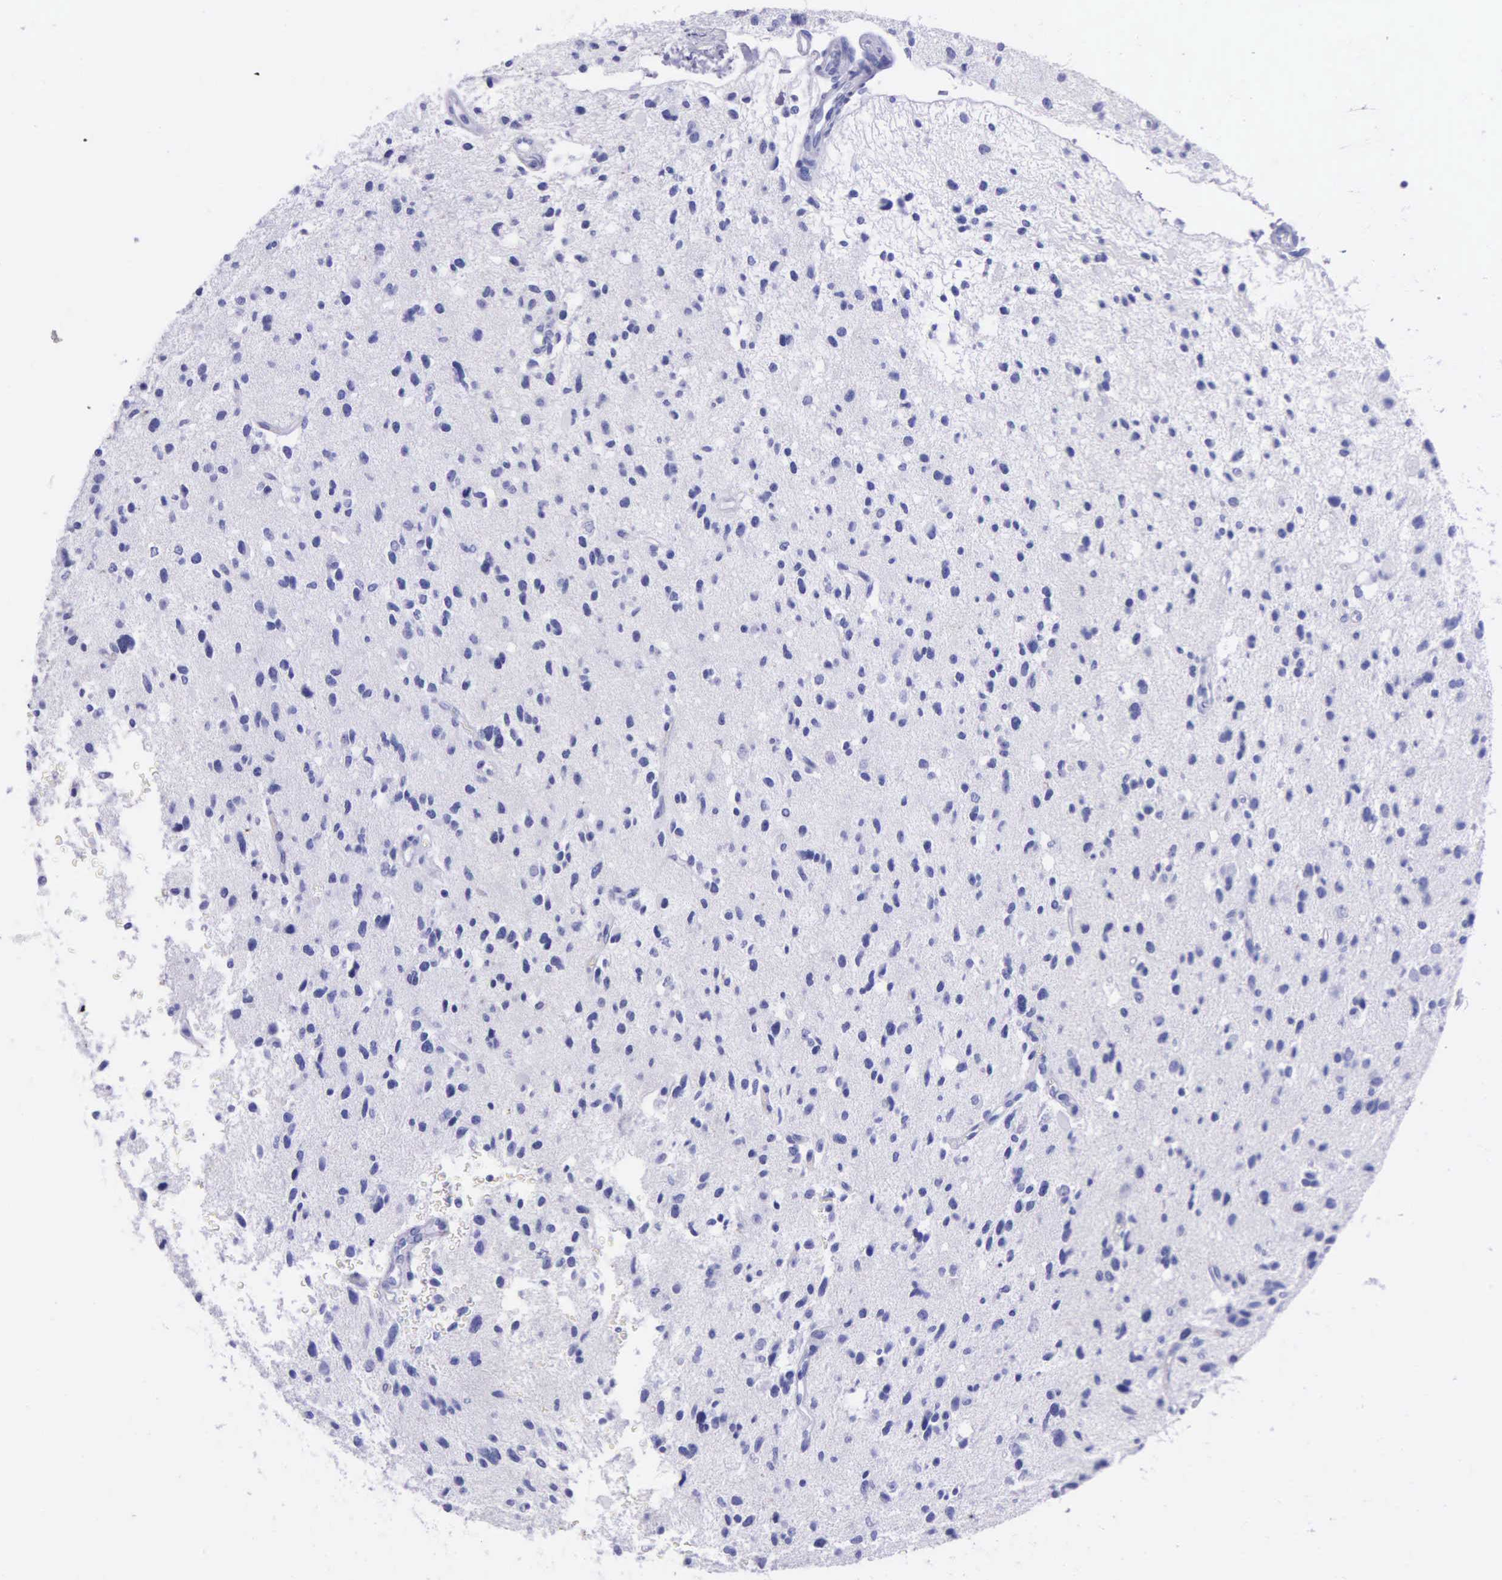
{"staining": {"intensity": "negative", "quantity": "none", "location": "none"}, "tissue": "glioma", "cell_type": "Tumor cells", "image_type": "cancer", "snomed": [{"axis": "morphology", "description": "Glioma, malignant, Low grade"}, {"axis": "topography", "description": "Brain"}], "caption": "This is an immunohistochemistry micrograph of glioma. There is no staining in tumor cells.", "gene": "KLK3", "patient": {"sex": "female", "age": 46}}